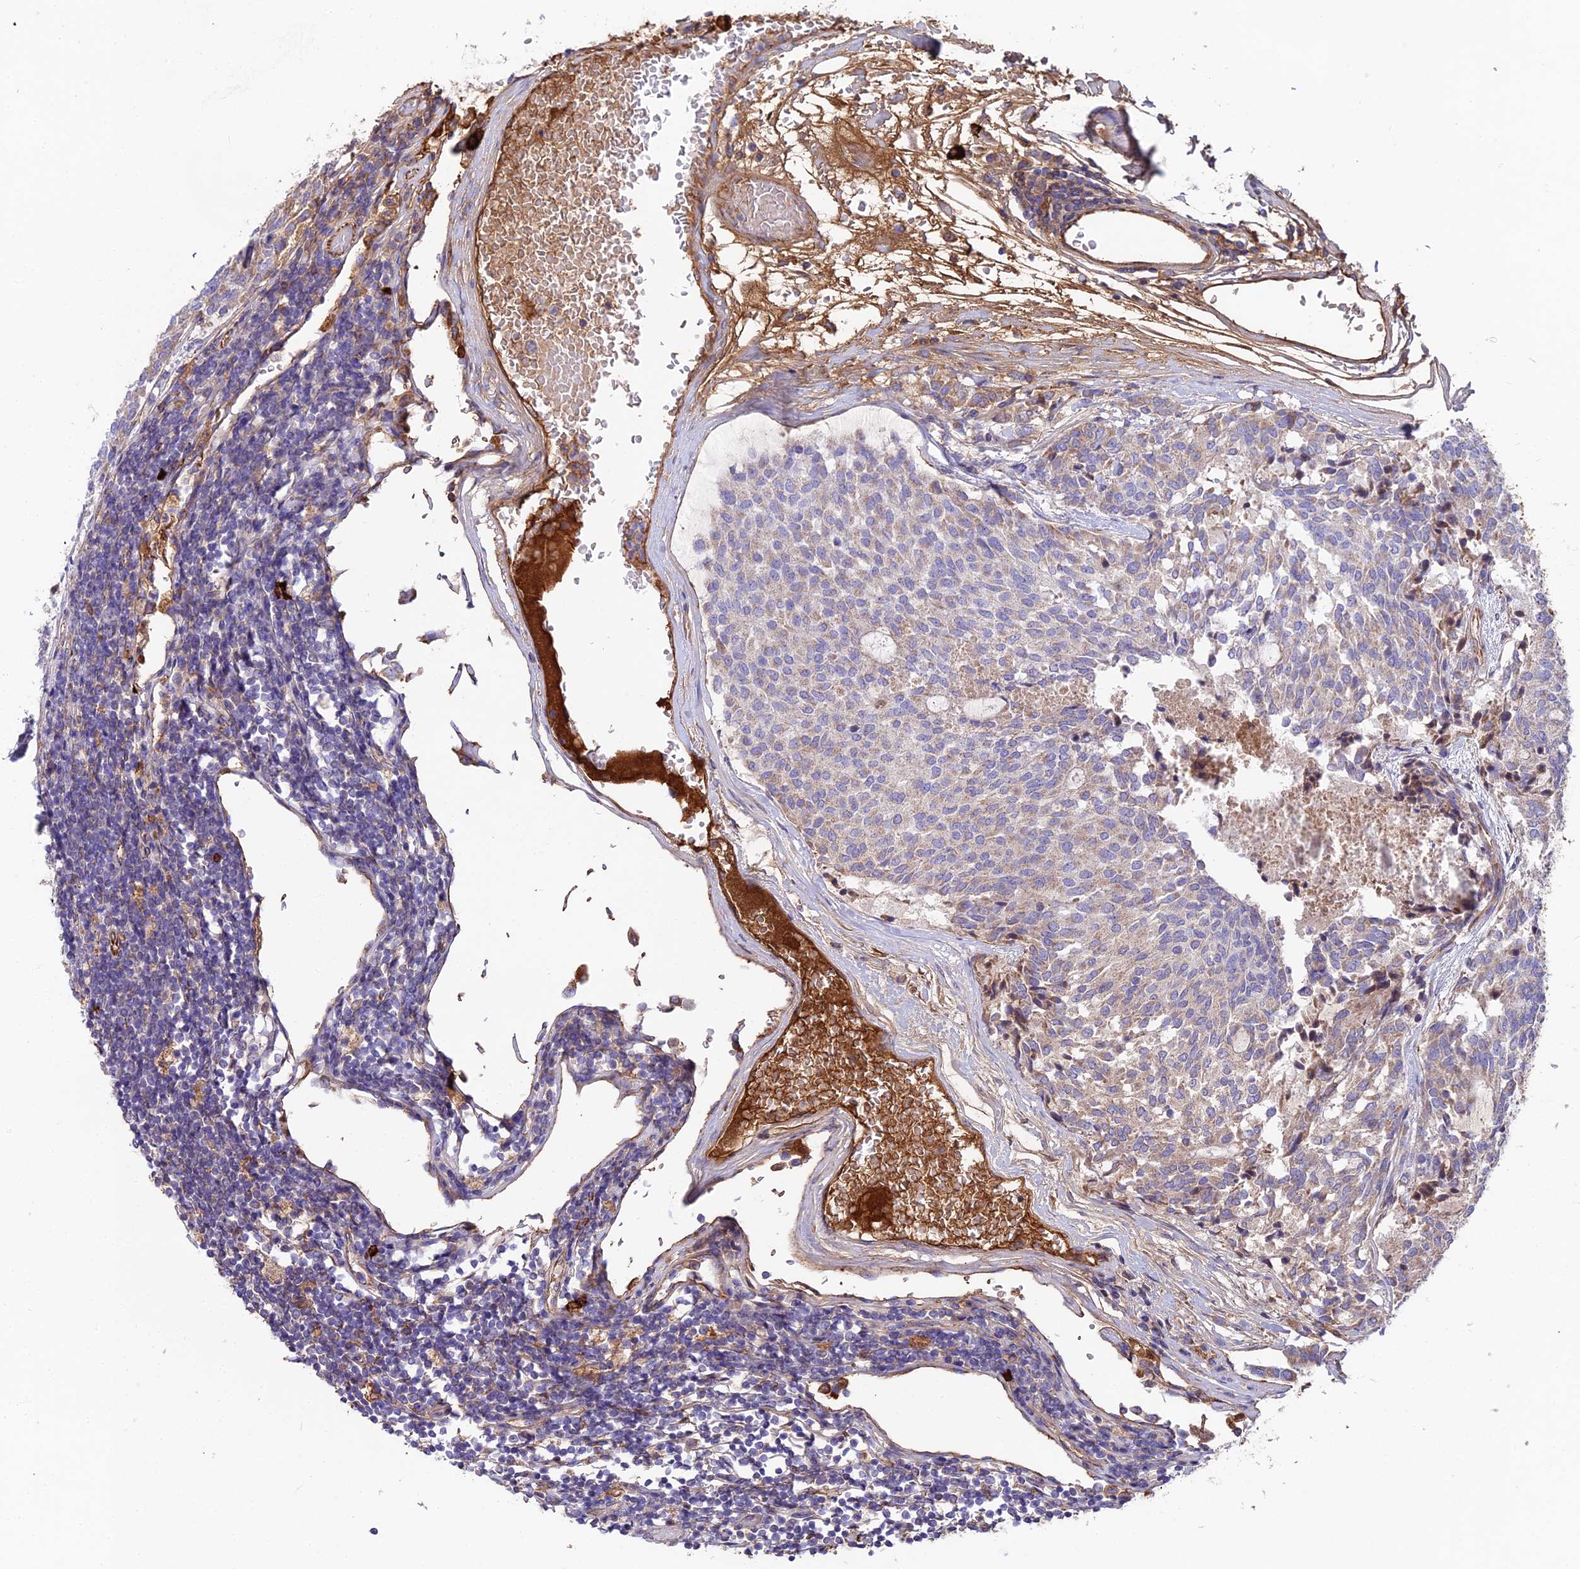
{"staining": {"intensity": "weak", "quantity": "25%-75%", "location": "cytoplasmic/membranous"}, "tissue": "carcinoid", "cell_type": "Tumor cells", "image_type": "cancer", "snomed": [{"axis": "morphology", "description": "Carcinoid, malignant, NOS"}, {"axis": "topography", "description": "Pancreas"}], "caption": "Protein staining of carcinoid tissue demonstrates weak cytoplasmic/membranous staining in about 25%-75% of tumor cells.", "gene": "BEX4", "patient": {"sex": "female", "age": 54}}